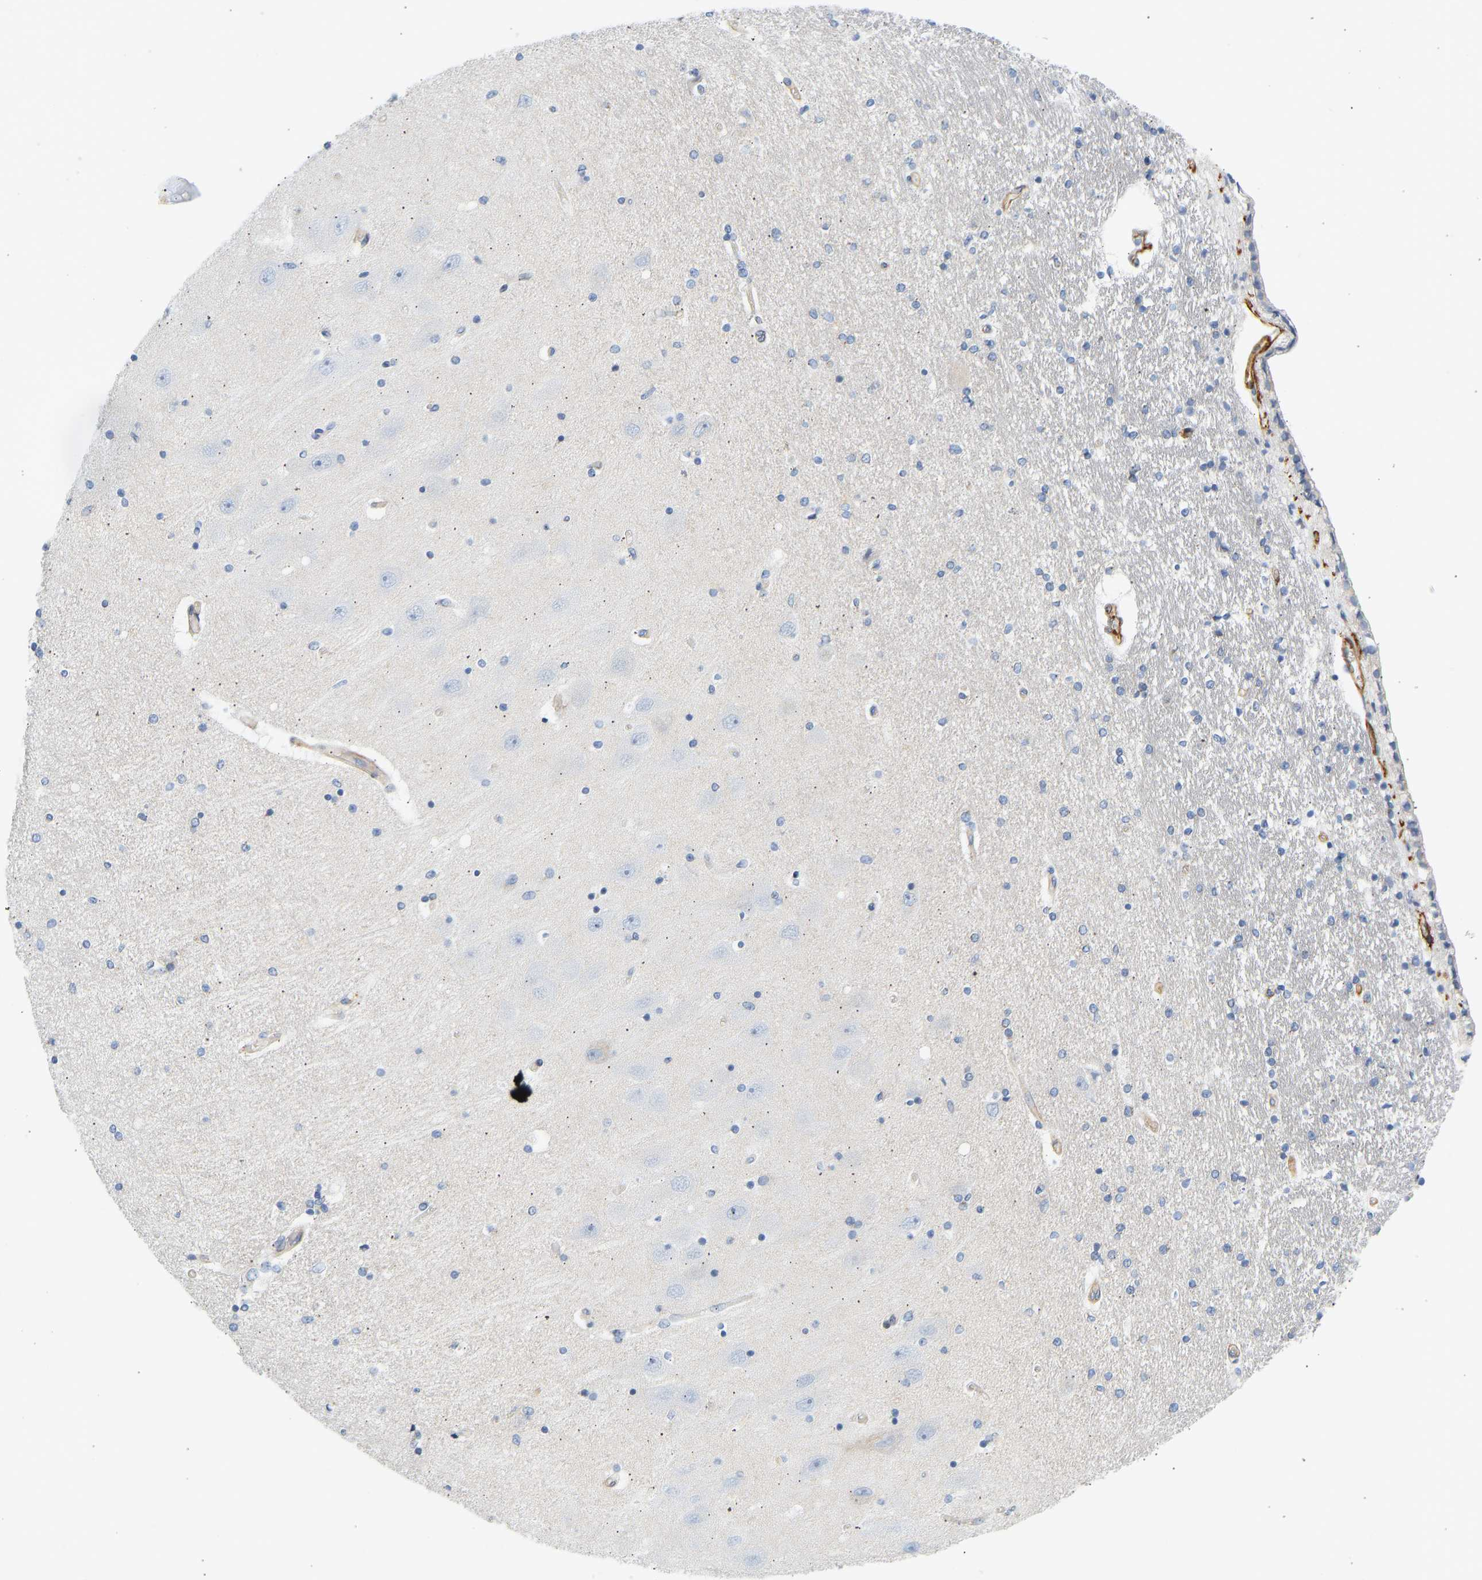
{"staining": {"intensity": "negative", "quantity": "none", "location": "none"}, "tissue": "hippocampus", "cell_type": "Glial cells", "image_type": "normal", "snomed": [{"axis": "morphology", "description": "Normal tissue, NOS"}, {"axis": "topography", "description": "Hippocampus"}], "caption": "The immunohistochemistry (IHC) image has no significant positivity in glial cells of hippocampus.", "gene": "SLC30A7", "patient": {"sex": "female", "age": 54}}